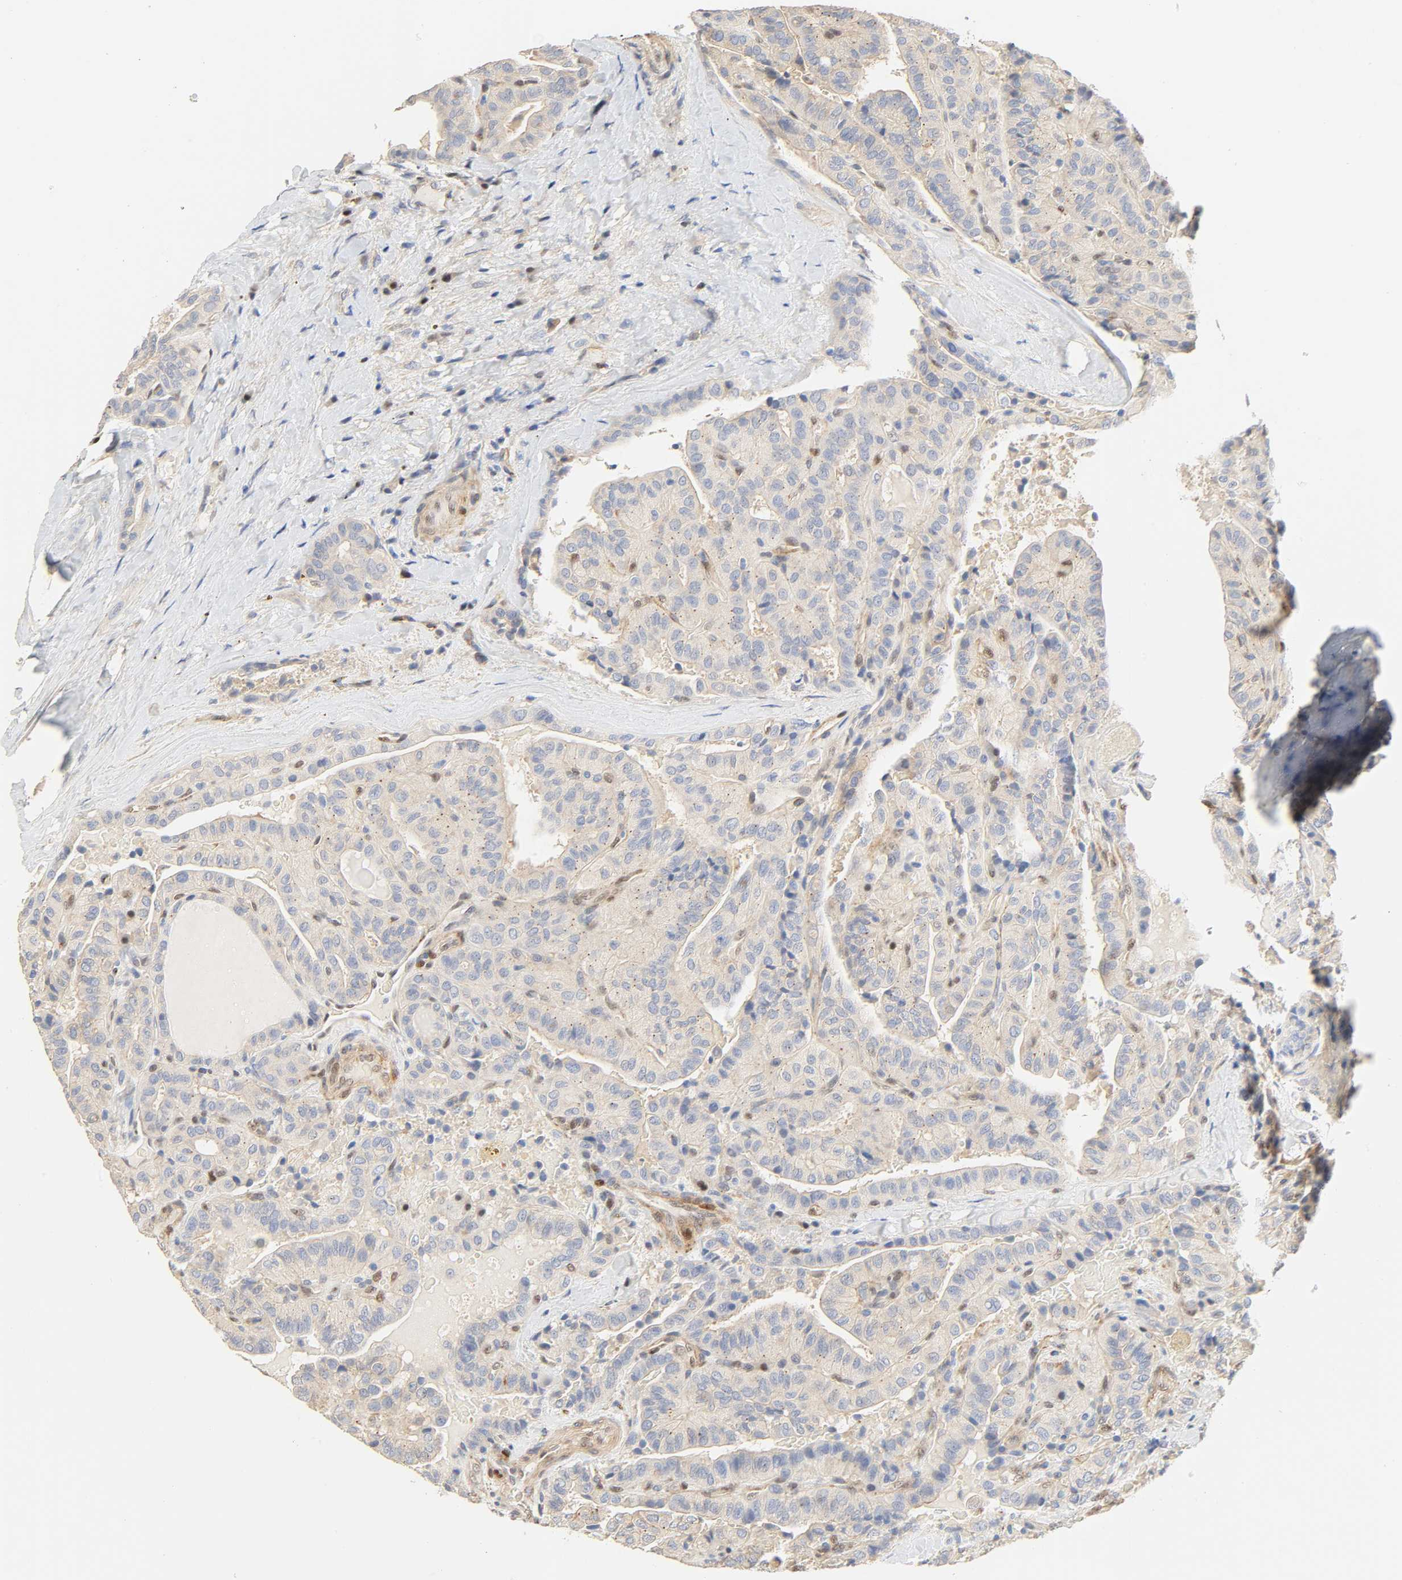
{"staining": {"intensity": "negative", "quantity": "none", "location": "none"}, "tissue": "thyroid cancer", "cell_type": "Tumor cells", "image_type": "cancer", "snomed": [{"axis": "morphology", "description": "Papillary adenocarcinoma, NOS"}, {"axis": "topography", "description": "Thyroid gland"}], "caption": "Protein analysis of papillary adenocarcinoma (thyroid) demonstrates no significant expression in tumor cells.", "gene": "BORCS8-MEF2B", "patient": {"sex": "male", "age": 77}}